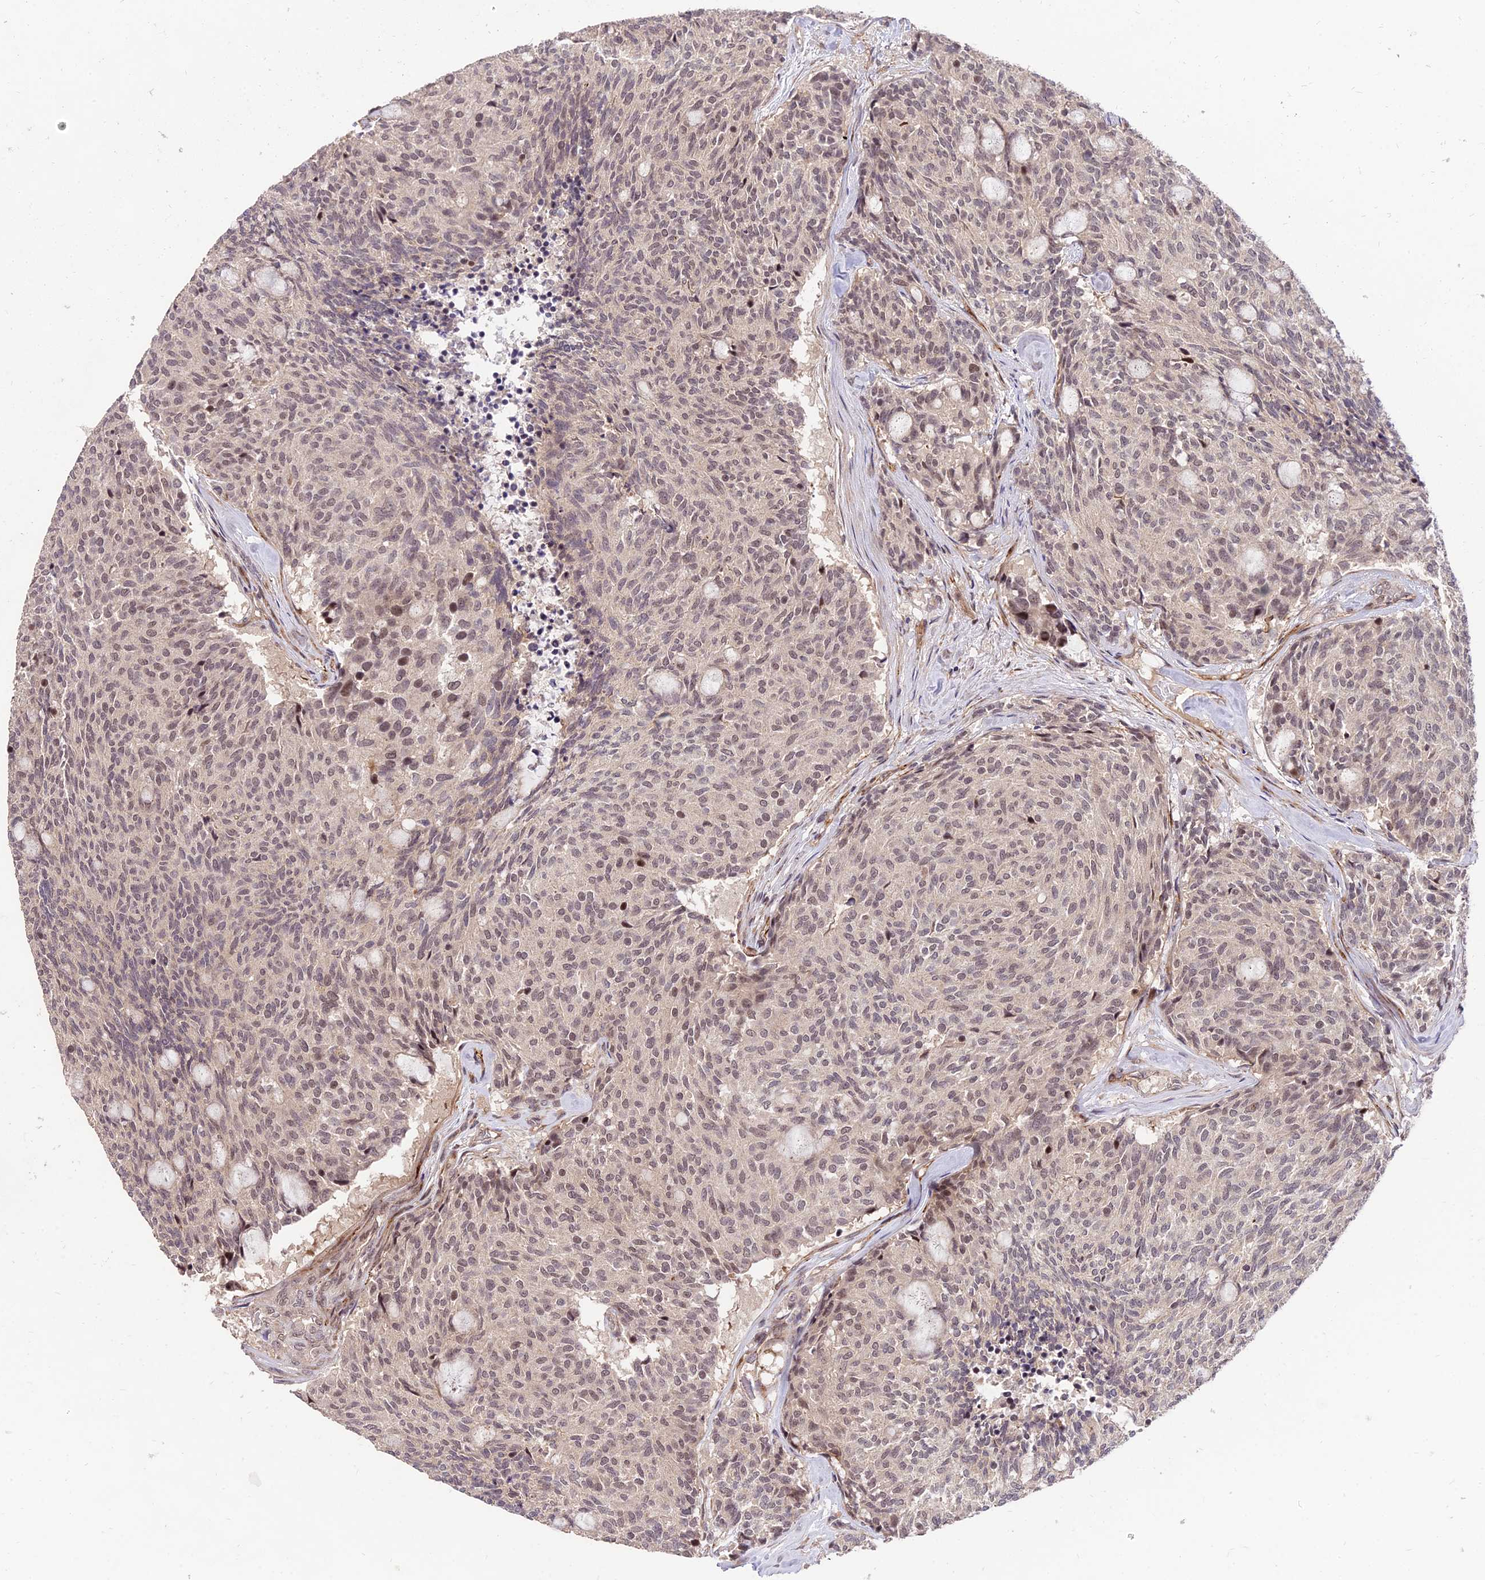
{"staining": {"intensity": "moderate", "quantity": ">75%", "location": "nuclear"}, "tissue": "carcinoid", "cell_type": "Tumor cells", "image_type": "cancer", "snomed": [{"axis": "morphology", "description": "Carcinoid, malignant, NOS"}, {"axis": "topography", "description": "Pancreas"}], "caption": "A brown stain labels moderate nuclear expression of a protein in carcinoid (malignant) tumor cells. (IHC, brightfield microscopy, high magnification).", "gene": "ZNF85", "patient": {"sex": "female", "age": 54}}